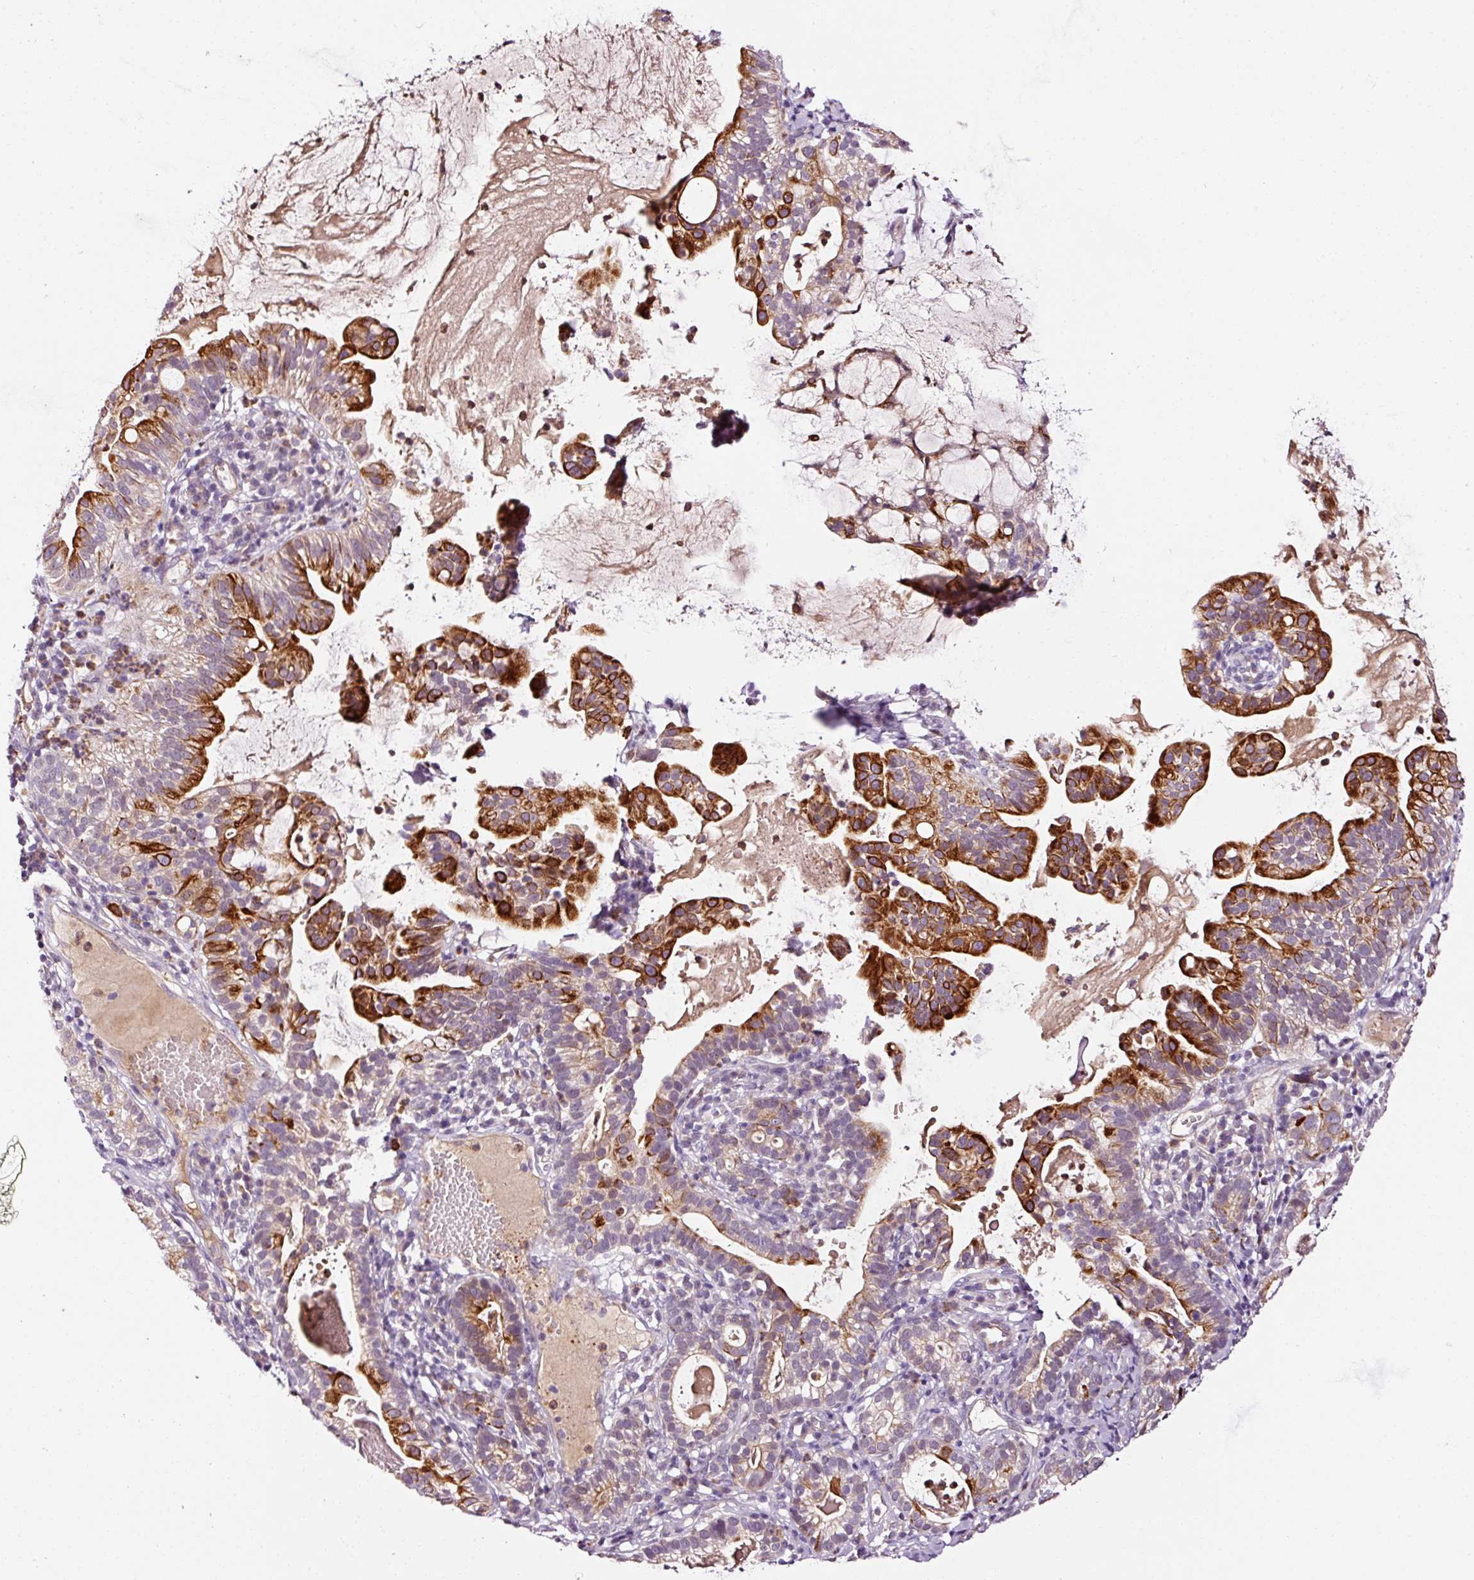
{"staining": {"intensity": "strong", "quantity": "25%-75%", "location": "cytoplasmic/membranous"}, "tissue": "cervical cancer", "cell_type": "Tumor cells", "image_type": "cancer", "snomed": [{"axis": "morphology", "description": "Adenocarcinoma, NOS"}, {"axis": "topography", "description": "Cervix"}], "caption": "This is a histology image of IHC staining of cervical cancer, which shows strong positivity in the cytoplasmic/membranous of tumor cells.", "gene": "ABCB4", "patient": {"sex": "female", "age": 41}}